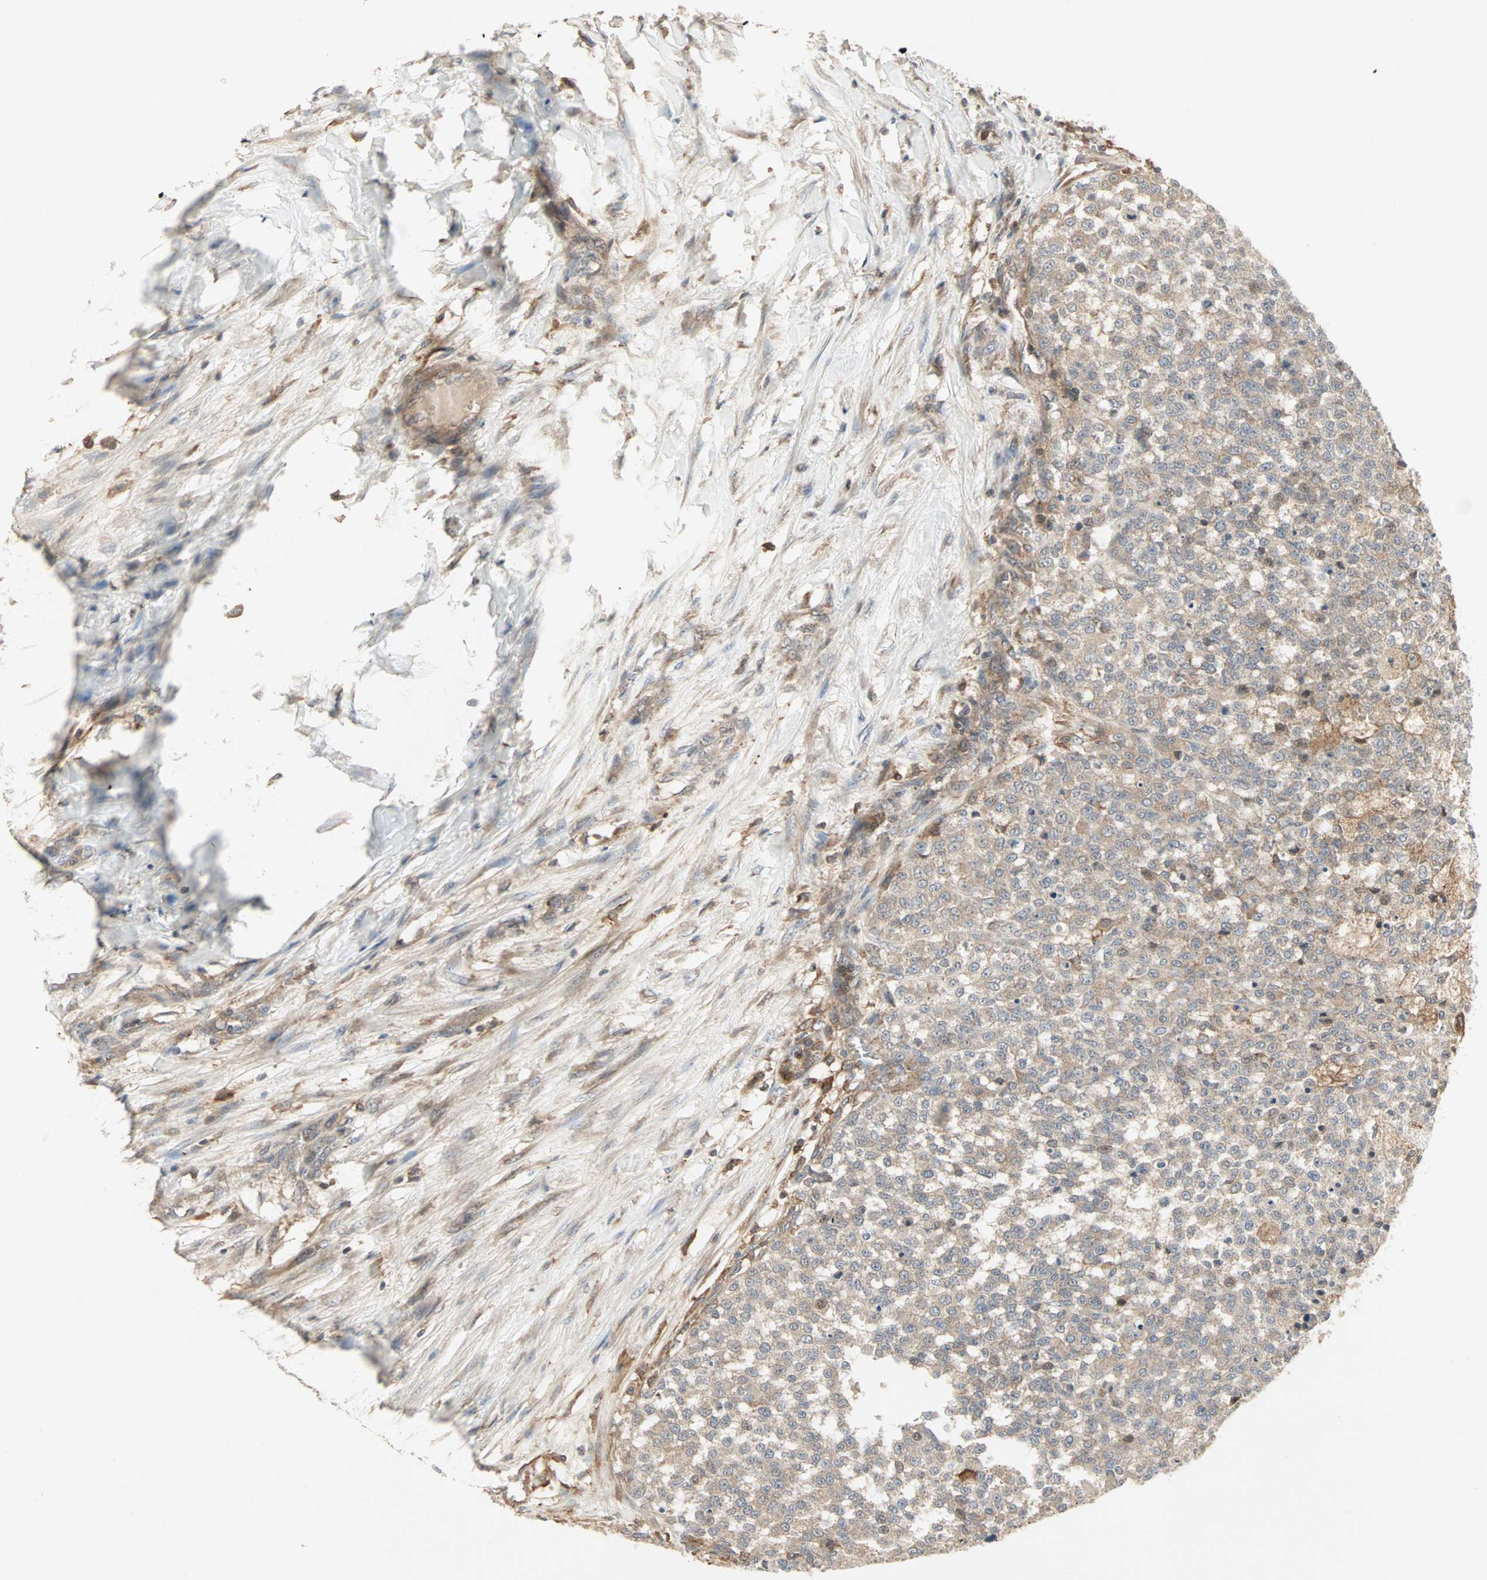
{"staining": {"intensity": "weak", "quantity": ">75%", "location": "cytoplasmic/membranous"}, "tissue": "testis cancer", "cell_type": "Tumor cells", "image_type": "cancer", "snomed": [{"axis": "morphology", "description": "Seminoma, NOS"}, {"axis": "topography", "description": "Testis"}], "caption": "DAB (3,3'-diaminobenzidine) immunohistochemical staining of human testis seminoma shows weak cytoplasmic/membranous protein positivity in about >75% of tumor cells.", "gene": "GNAI2", "patient": {"sex": "male", "age": 59}}